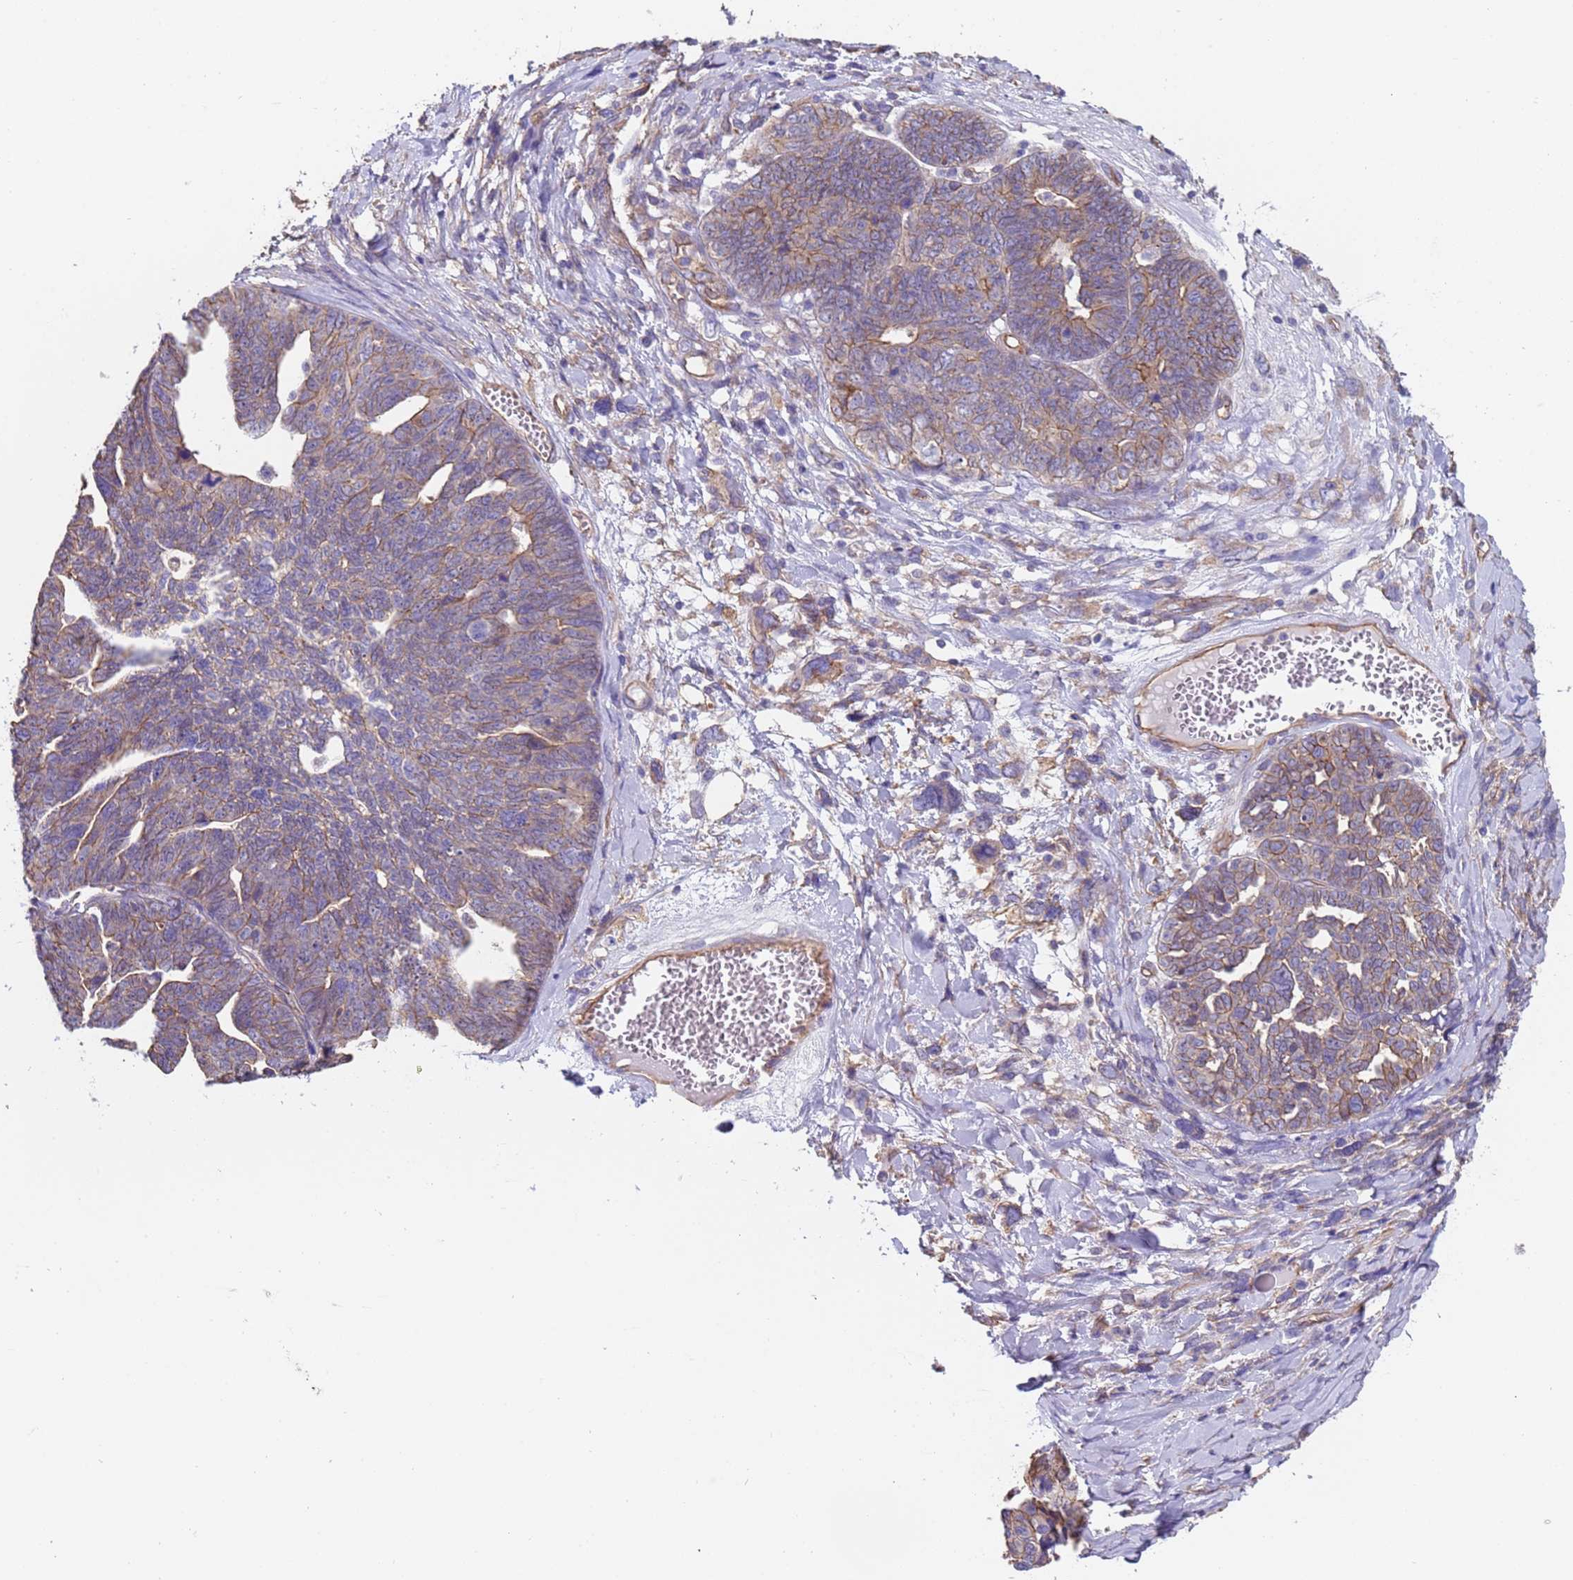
{"staining": {"intensity": "moderate", "quantity": "25%-75%", "location": "cytoplasmic/membranous"}, "tissue": "ovarian cancer", "cell_type": "Tumor cells", "image_type": "cancer", "snomed": [{"axis": "morphology", "description": "Cystadenocarcinoma, serous, NOS"}, {"axis": "topography", "description": "Ovary"}], "caption": "Protein expression analysis of human ovarian cancer (serous cystadenocarcinoma) reveals moderate cytoplasmic/membranous positivity in about 25%-75% of tumor cells. (brown staining indicates protein expression, while blue staining denotes nuclei).", "gene": "ZNF248", "patient": {"sex": "female", "age": 79}}